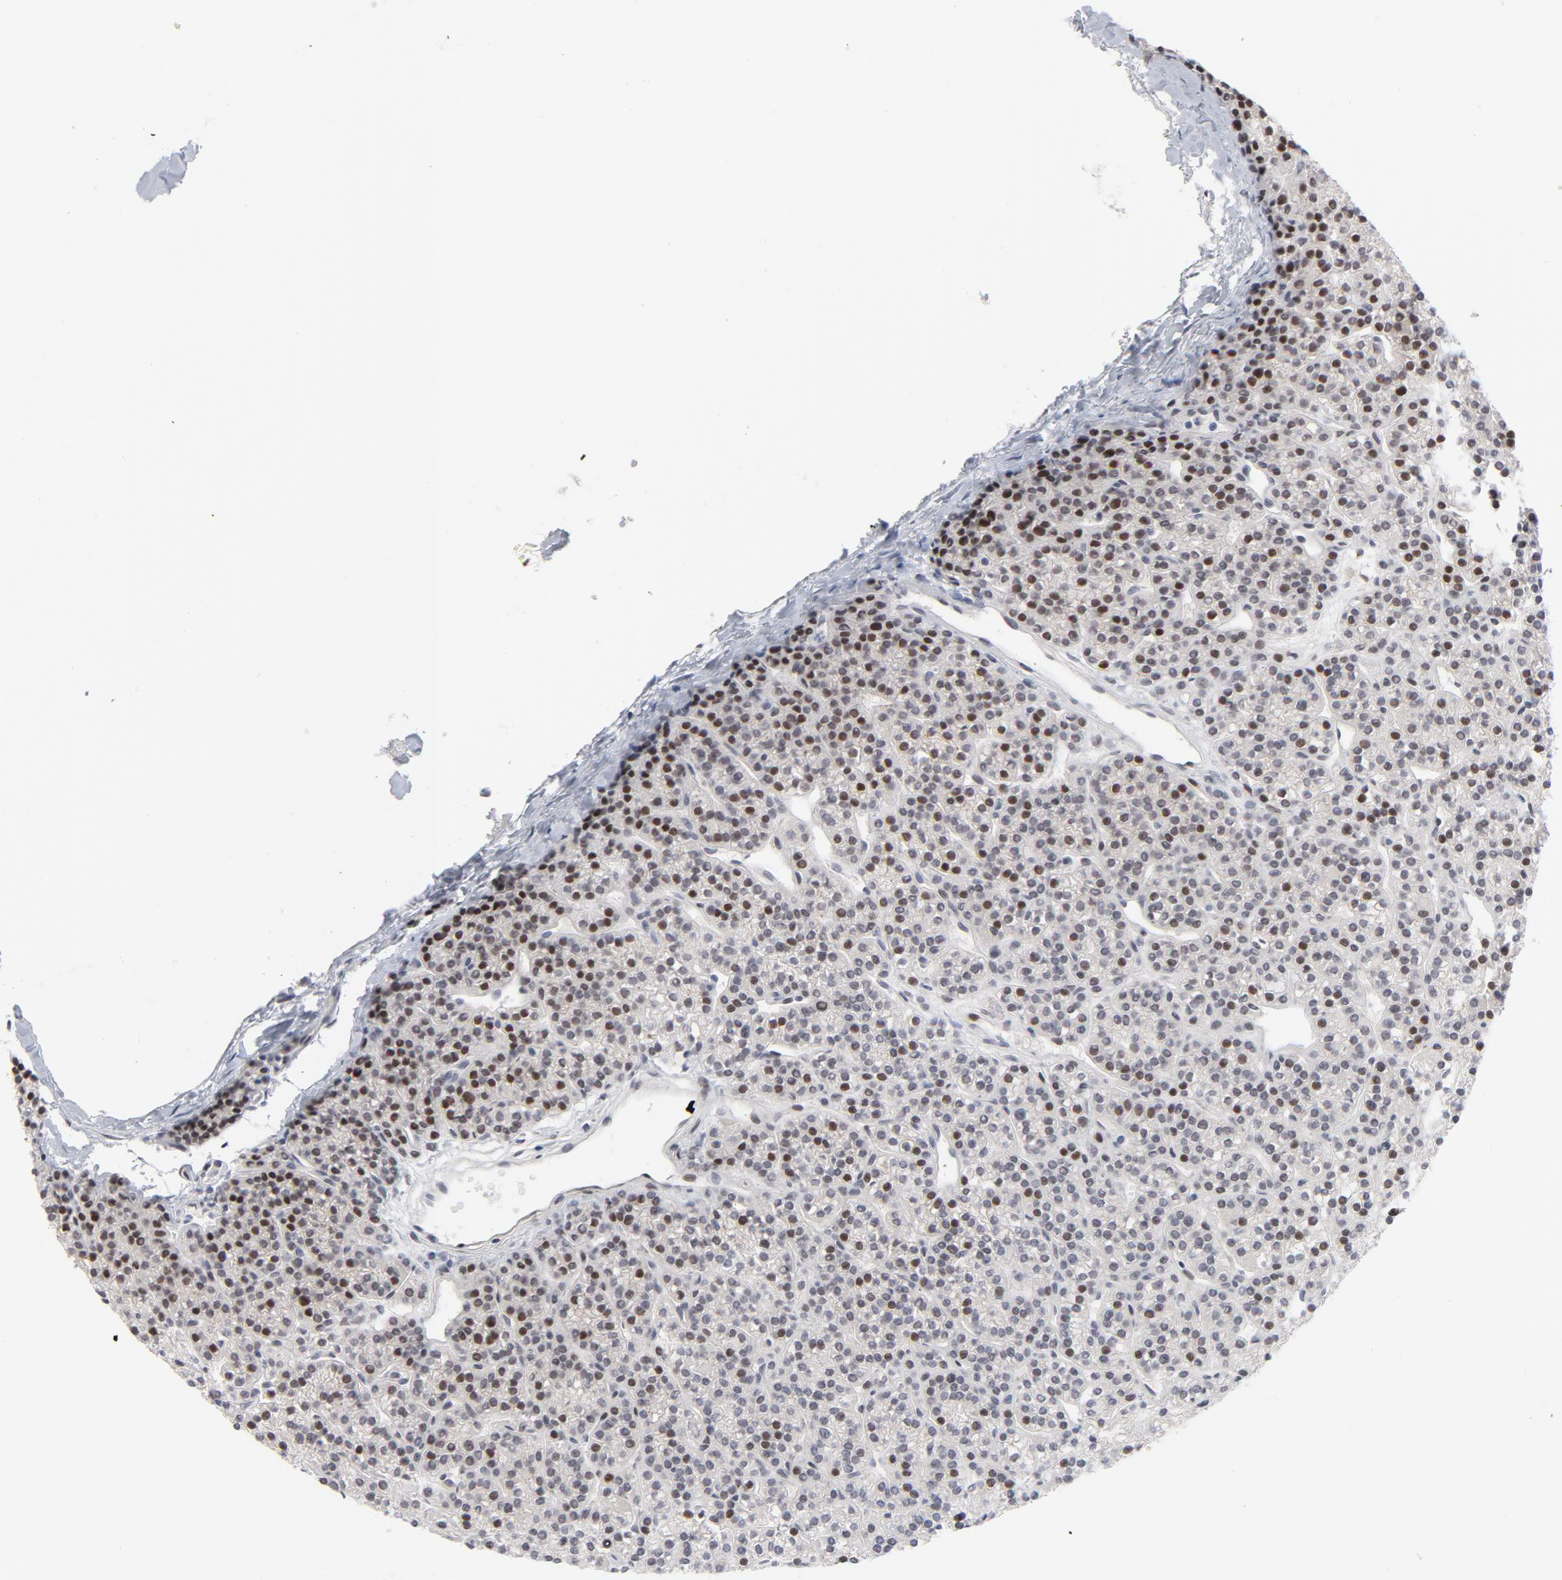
{"staining": {"intensity": "moderate", "quantity": "<25%", "location": "nuclear"}, "tissue": "parathyroid gland", "cell_type": "Glandular cells", "image_type": "normal", "snomed": [{"axis": "morphology", "description": "Normal tissue, NOS"}, {"axis": "topography", "description": "Parathyroid gland"}], "caption": "High-magnification brightfield microscopy of normal parathyroid gland stained with DAB (brown) and counterstained with hematoxylin (blue). glandular cells exhibit moderate nuclear expression is seen in approximately<25% of cells.", "gene": "NFIC", "patient": {"sex": "female", "age": 50}}